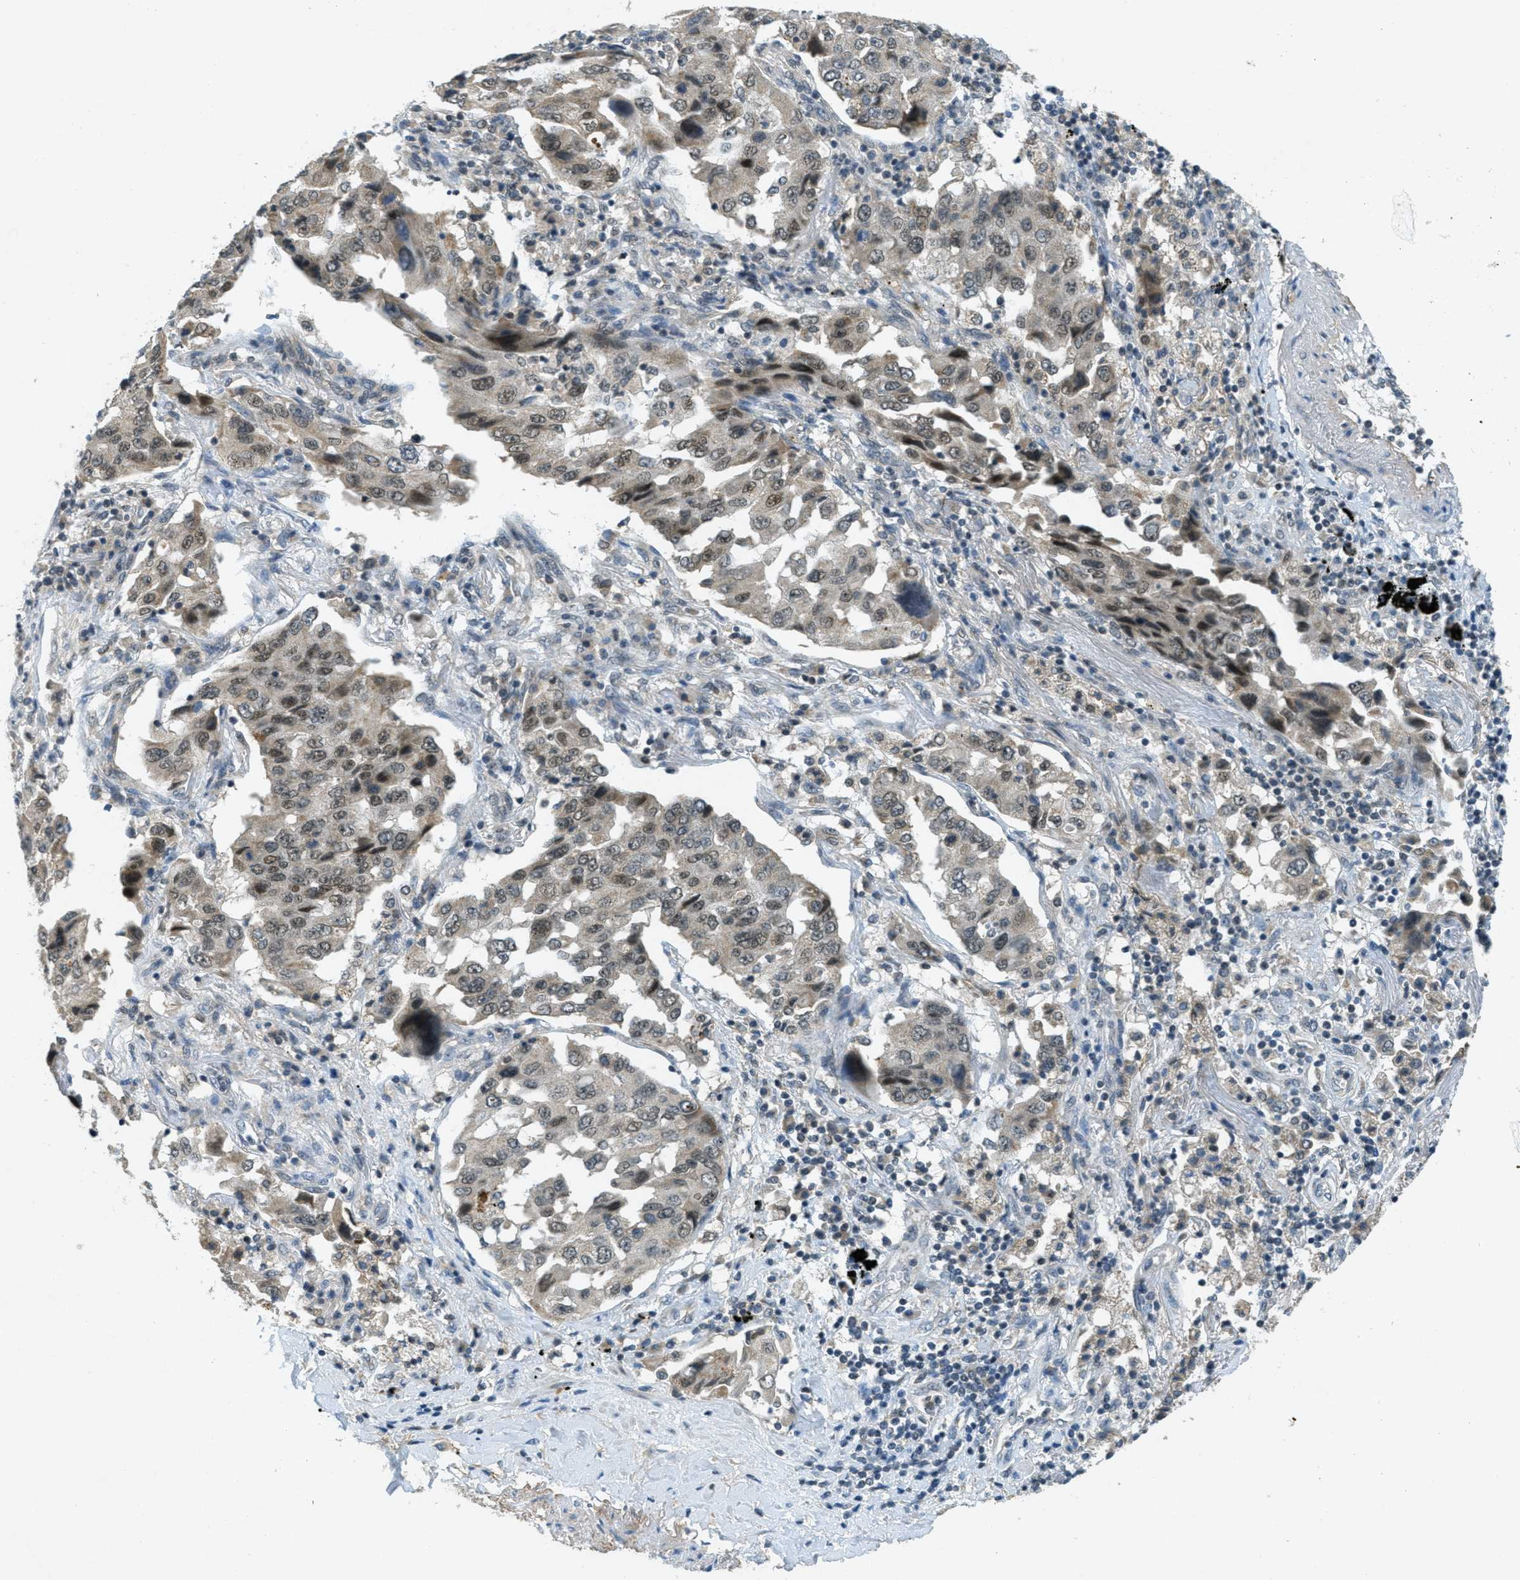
{"staining": {"intensity": "weak", "quantity": "25%-75%", "location": "cytoplasmic/membranous,nuclear"}, "tissue": "lung cancer", "cell_type": "Tumor cells", "image_type": "cancer", "snomed": [{"axis": "morphology", "description": "Adenocarcinoma, NOS"}, {"axis": "topography", "description": "Lung"}], "caption": "Human lung cancer stained for a protein (brown) demonstrates weak cytoplasmic/membranous and nuclear positive staining in approximately 25%-75% of tumor cells.", "gene": "TCF20", "patient": {"sex": "female", "age": 65}}